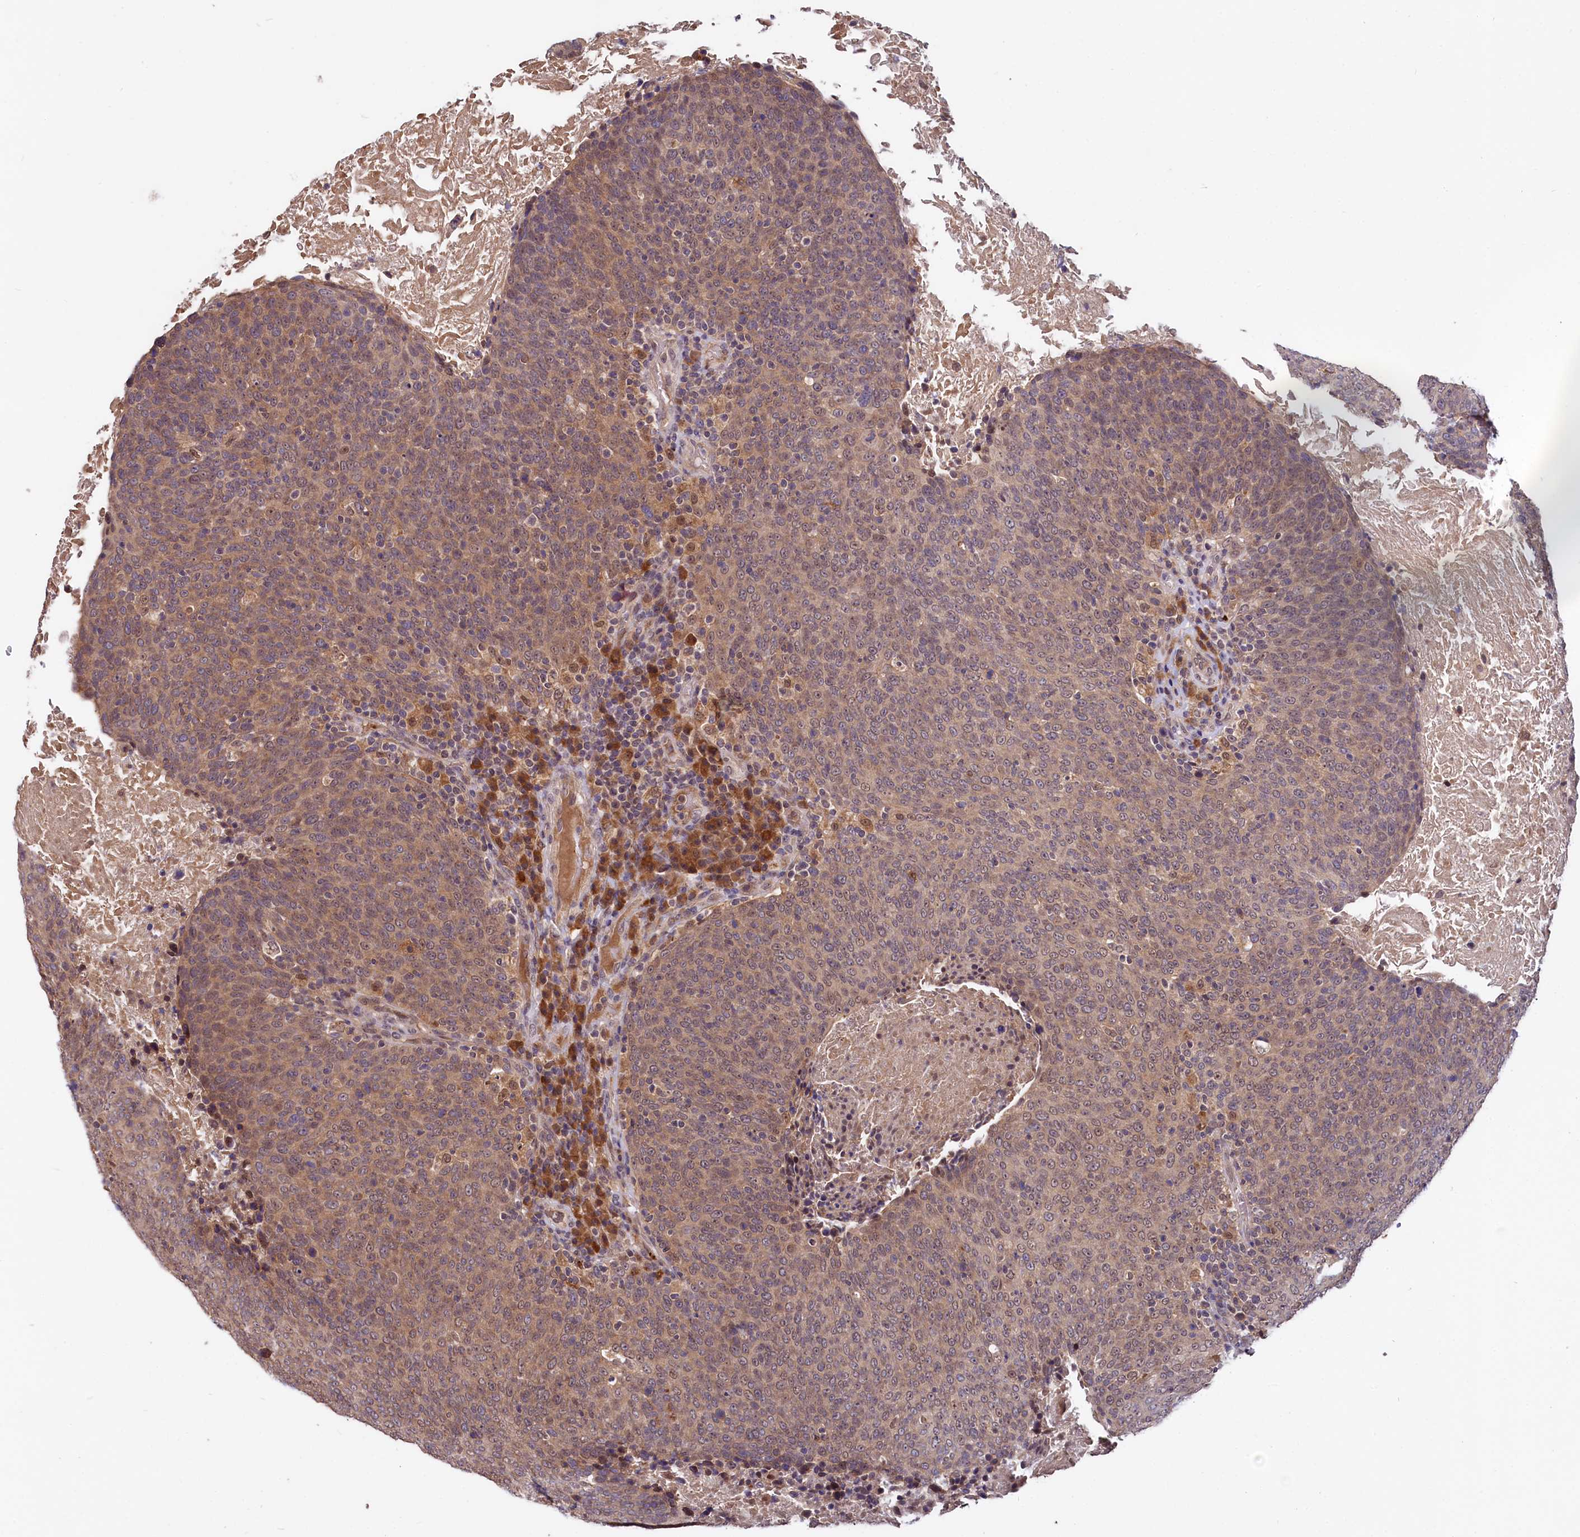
{"staining": {"intensity": "moderate", "quantity": ">75%", "location": "cytoplasmic/membranous"}, "tissue": "head and neck cancer", "cell_type": "Tumor cells", "image_type": "cancer", "snomed": [{"axis": "morphology", "description": "Squamous cell carcinoma, NOS"}, {"axis": "morphology", "description": "Squamous cell carcinoma, metastatic, NOS"}, {"axis": "topography", "description": "Lymph node"}, {"axis": "topography", "description": "Head-Neck"}], "caption": "A medium amount of moderate cytoplasmic/membranous staining is appreciated in about >75% of tumor cells in head and neck cancer (metastatic squamous cell carcinoma) tissue.", "gene": "UBE3A", "patient": {"sex": "male", "age": 62}}